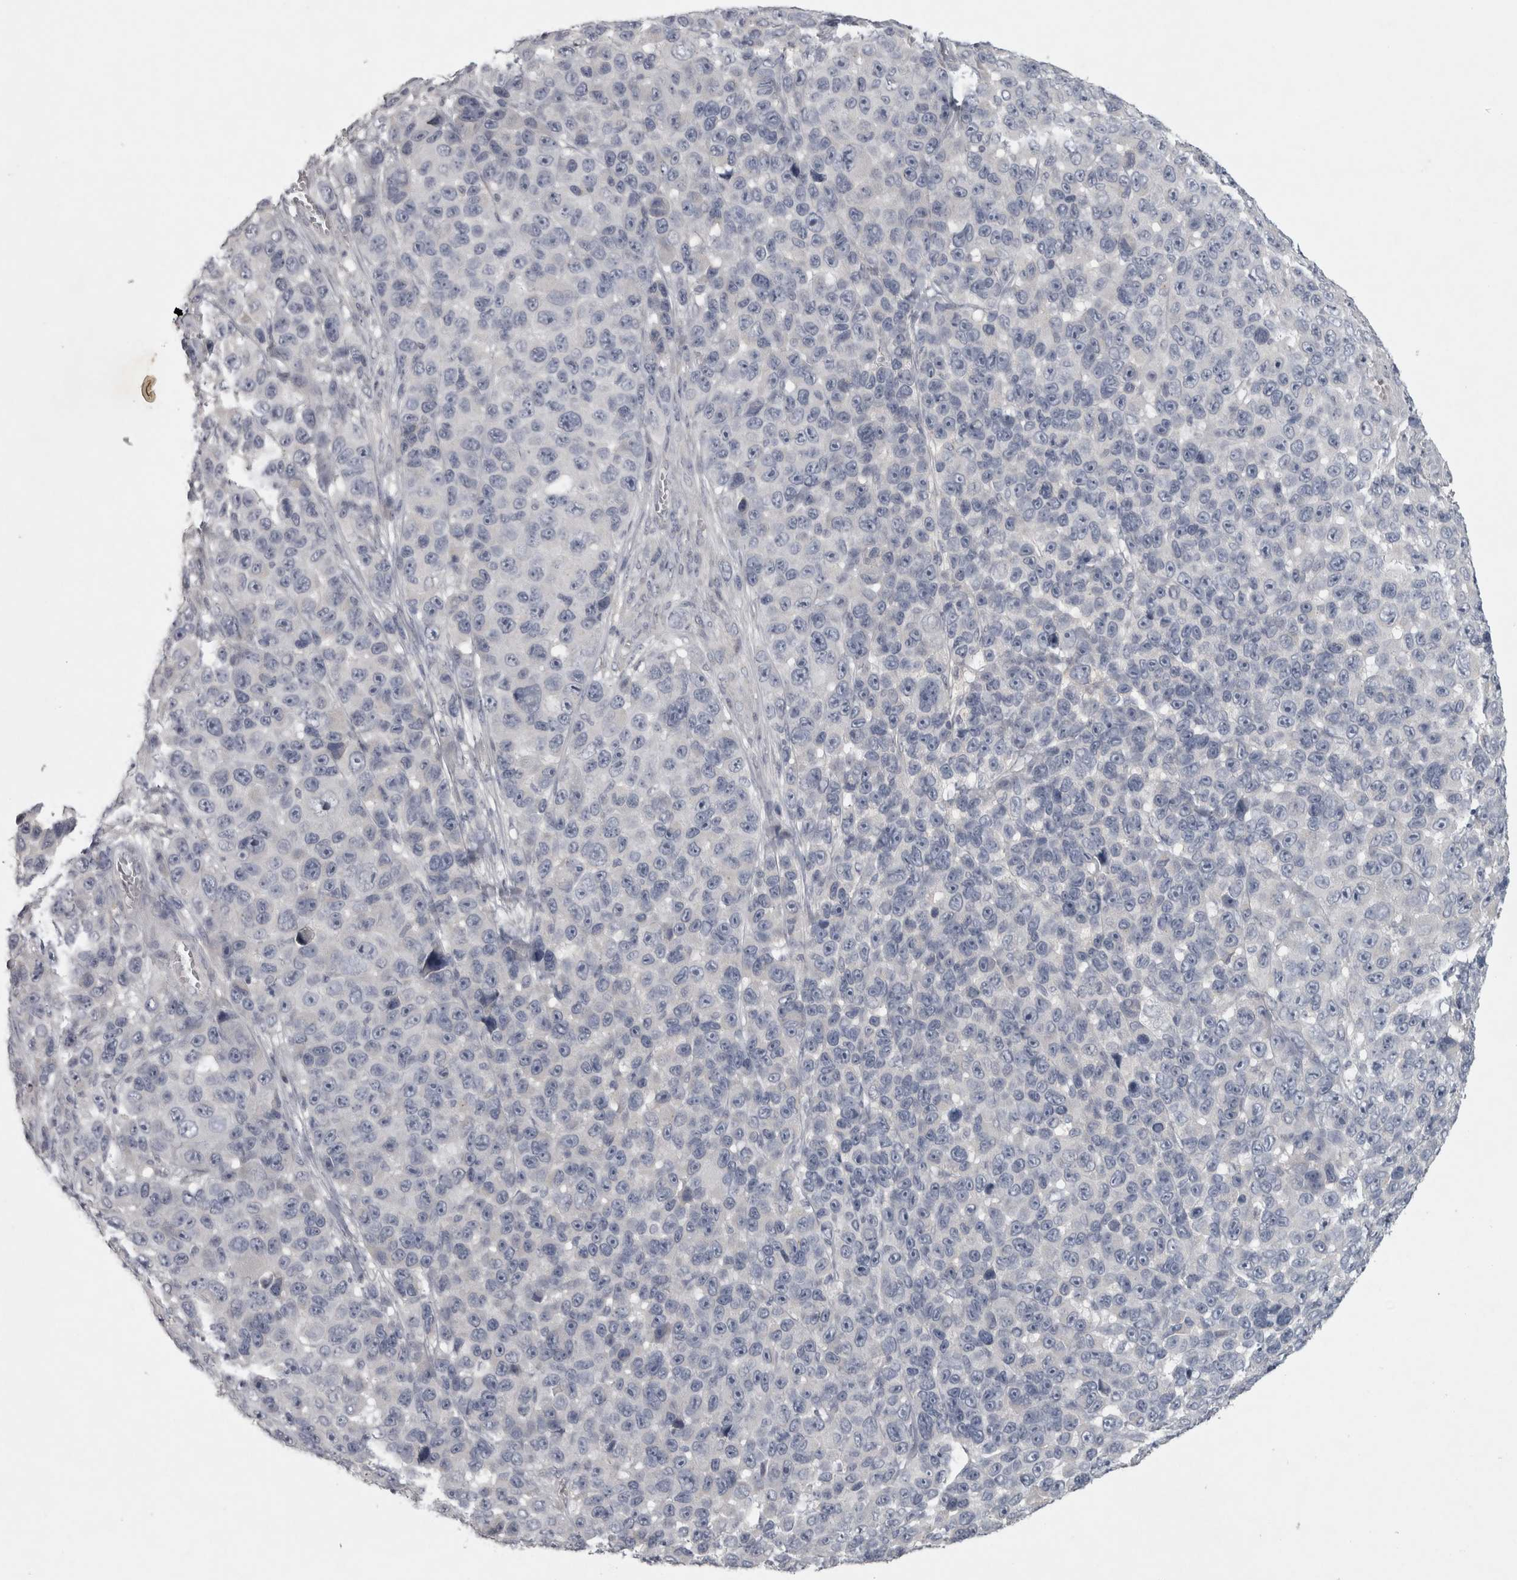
{"staining": {"intensity": "negative", "quantity": "none", "location": "none"}, "tissue": "melanoma", "cell_type": "Tumor cells", "image_type": "cancer", "snomed": [{"axis": "morphology", "description": "Malignant melanoma, NOS"}, {"axis": "topography", "description": "Skin"}], "caption": "IHC image of melanoma stained for a protein (brown), which displays no staining in tumor cells.", "gene": "ENPP7", "patient": {"sex": "male", "age": 53}}